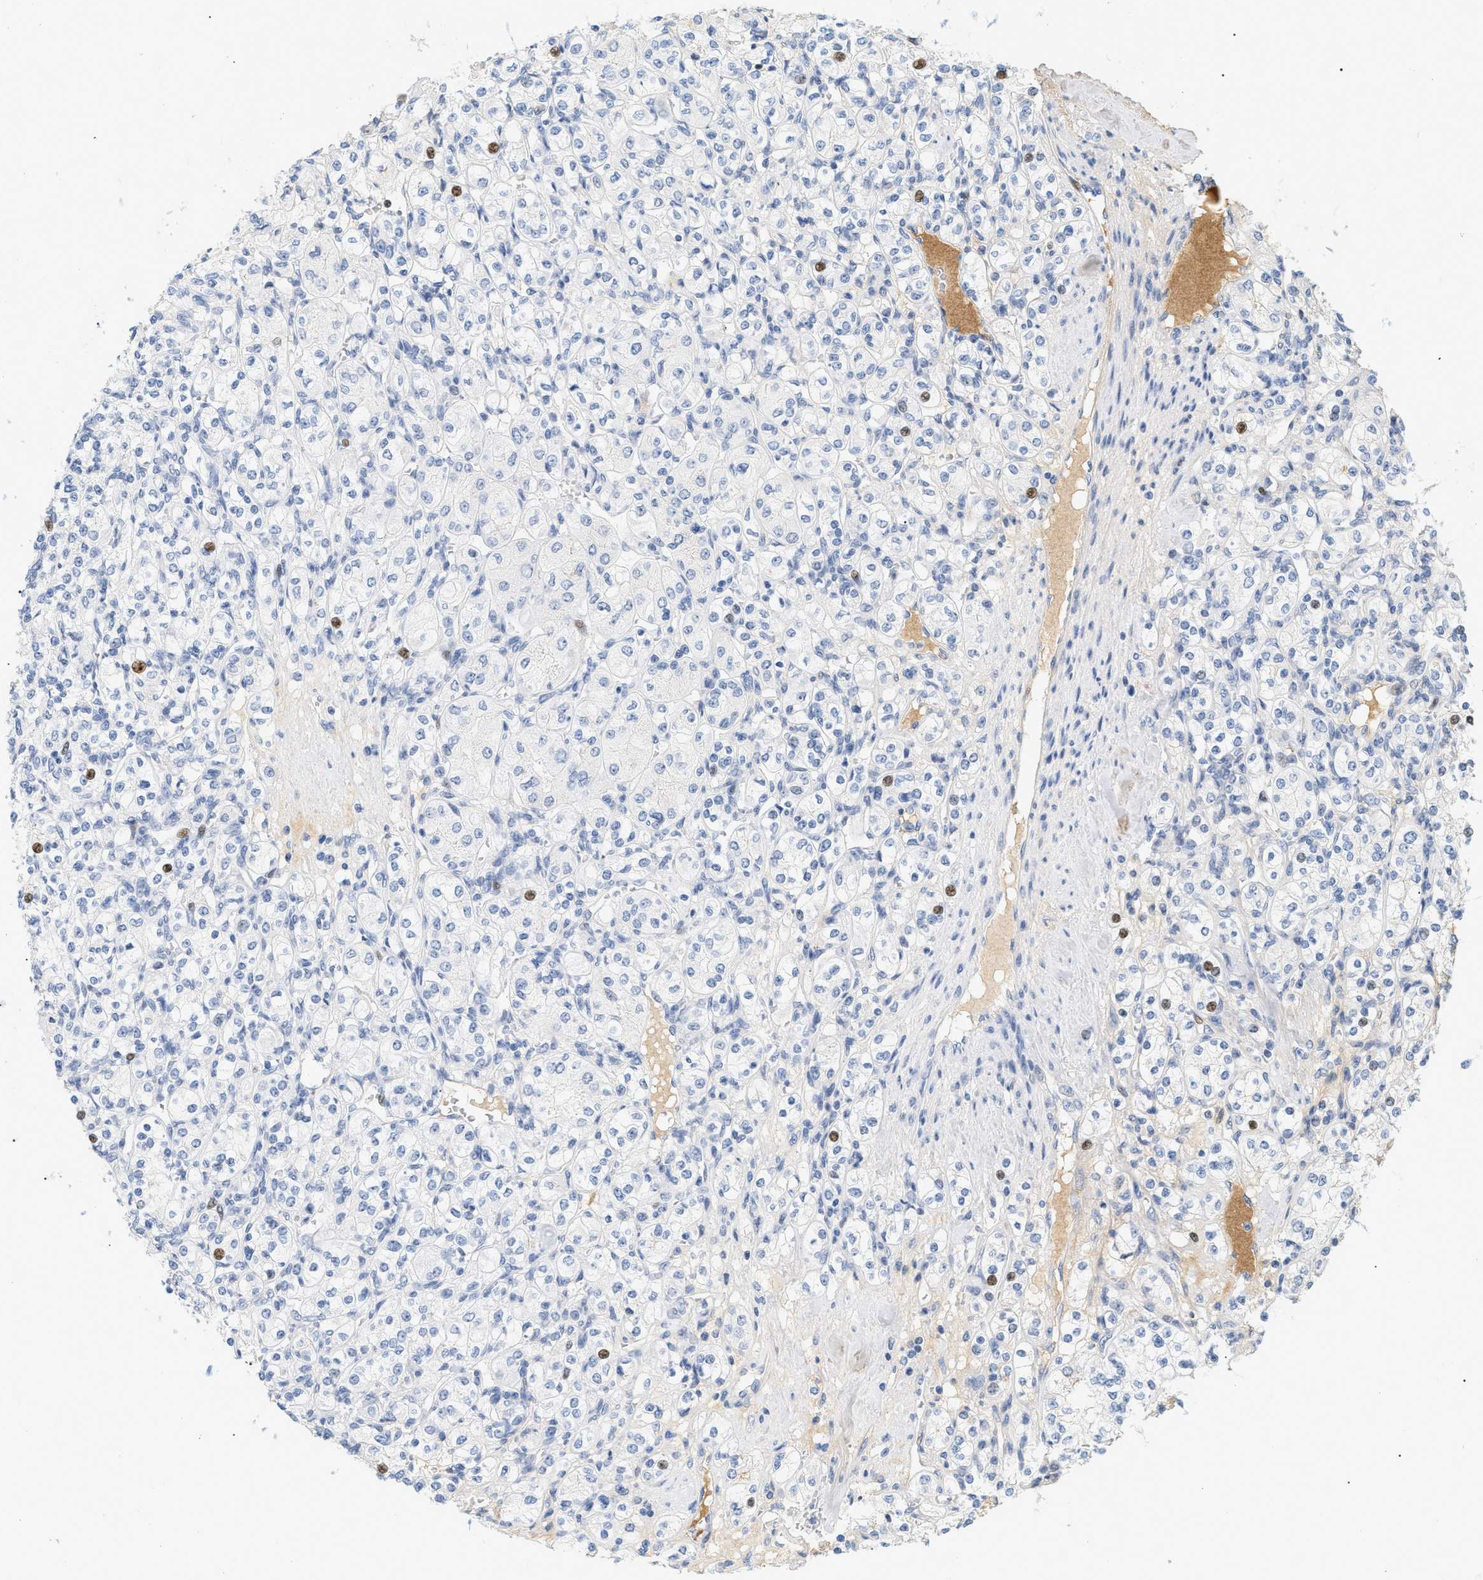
{"staining": {"intensity": "moderate", "quantity": "<25%", "location": "nuclear"}, "tissue": "renal cancer", "cell_type": "Tumor cells", "image_type": "cancer", "snomed": [{"axis": "morphology", "description": "Adenocarcinoma, NOS"}, {"axis": "topography", "description": "Kidney"}], "caption": "Approximately <25% of tumor cells in human renal cancer exhibit moderate nuclear protein expression as visualized by brown immunohistochemical staining.", "gene": "CFH", "patient": {"sex": "male", "age": 77}}